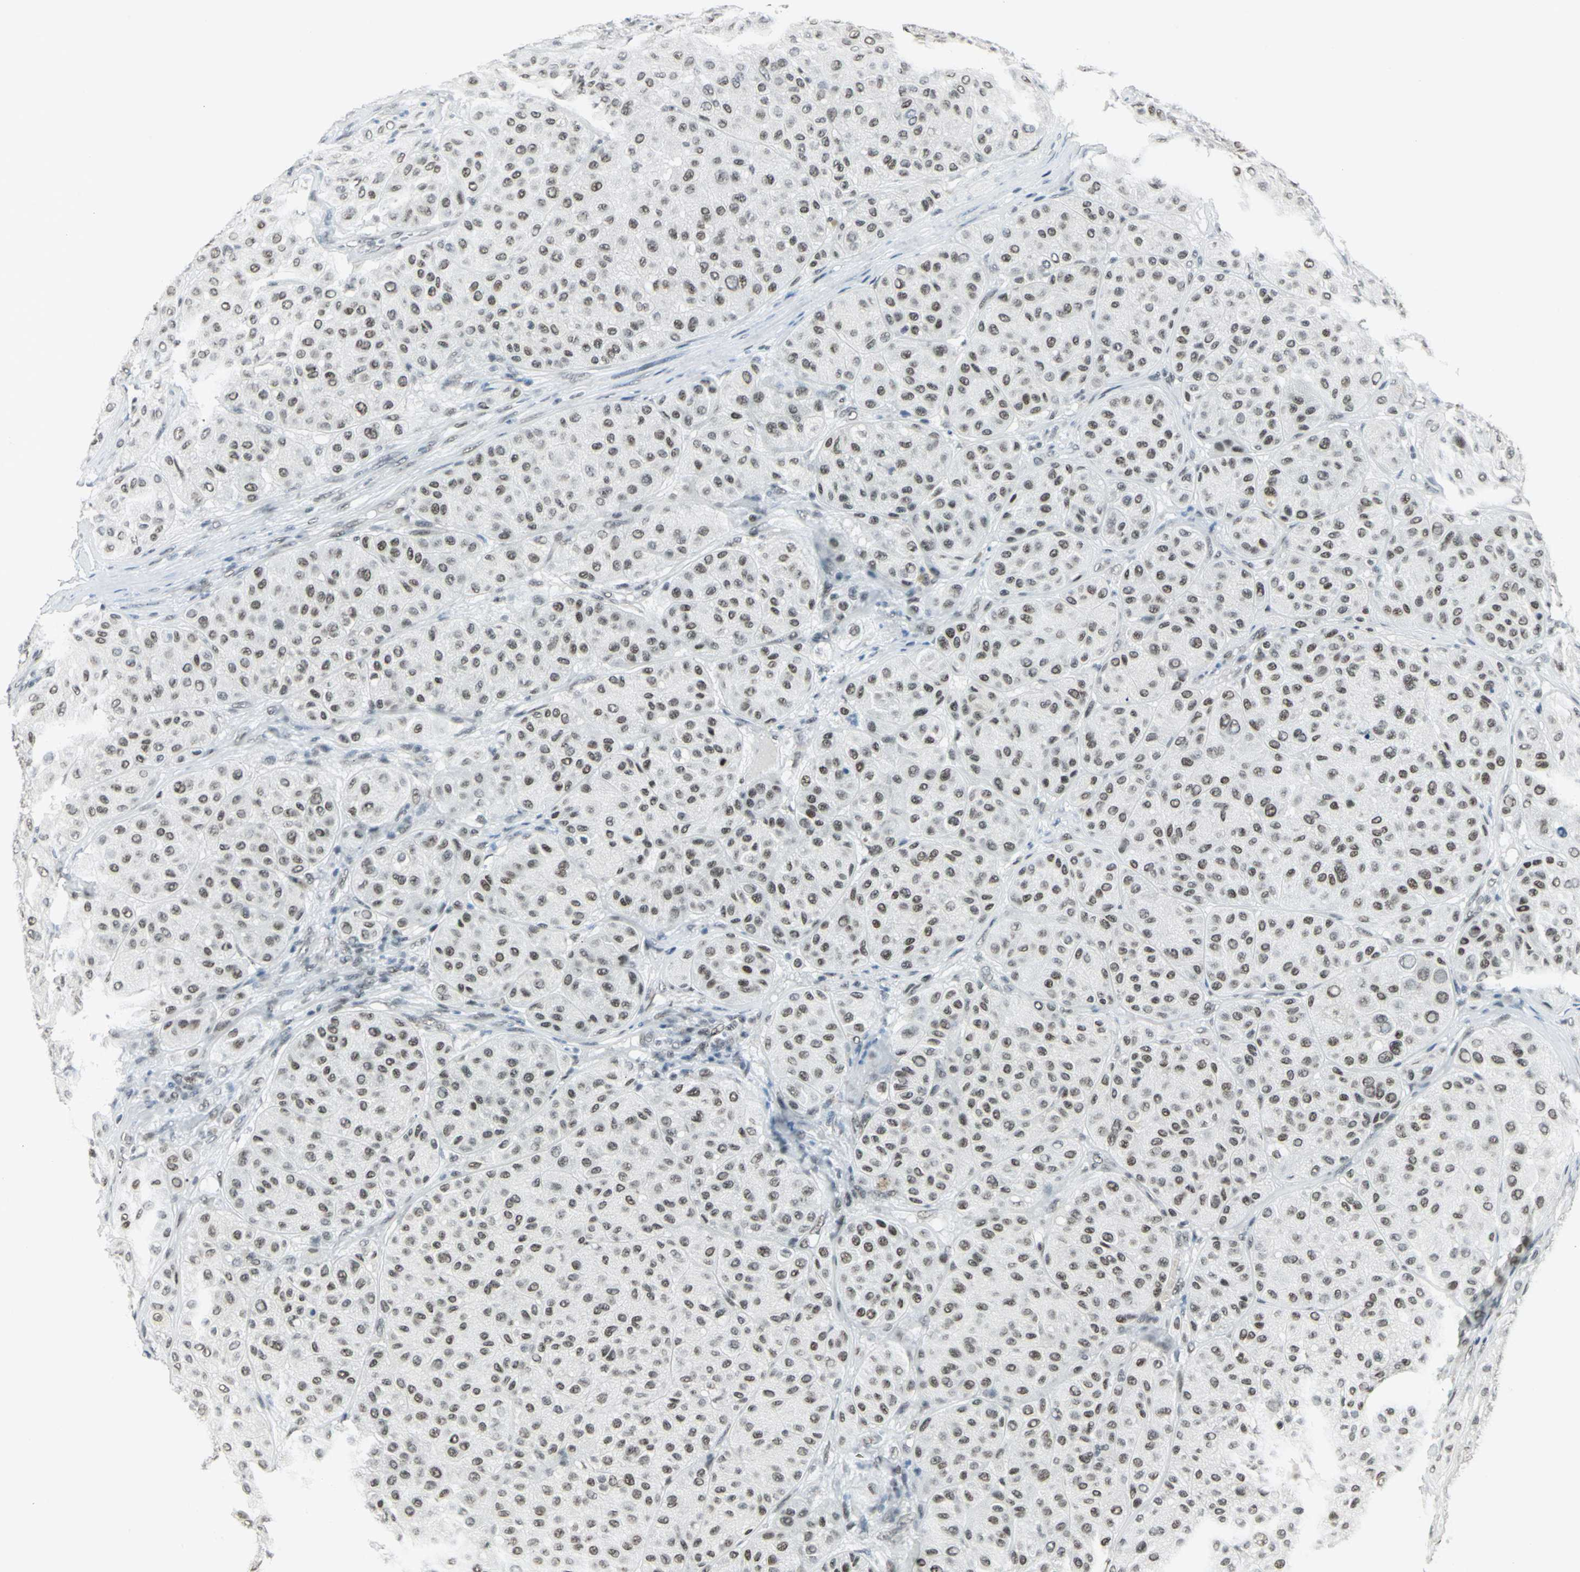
{"staining": {"intensity": "moderate", "quantity": ">75%", "location": "nuclear"}, "tissue": "melanoma", "cell_type": "Tumor cells", "image_type": "cancer", "snomed": [{"axis": "morphology", "description": "Normal tissue, NOS"}, {"axis": "morphology", "description": "Malignant melanoma, Metastatic site"}, {"axis": "topography", "description": "Skin"}], "caption": "Brown immunohistochemical staining in melanoma exhibits moderate nuclear staining in approximately >75% of tumor cells.", "gene": "ADNP", "patient": {"sex": "male", "age": 41}}